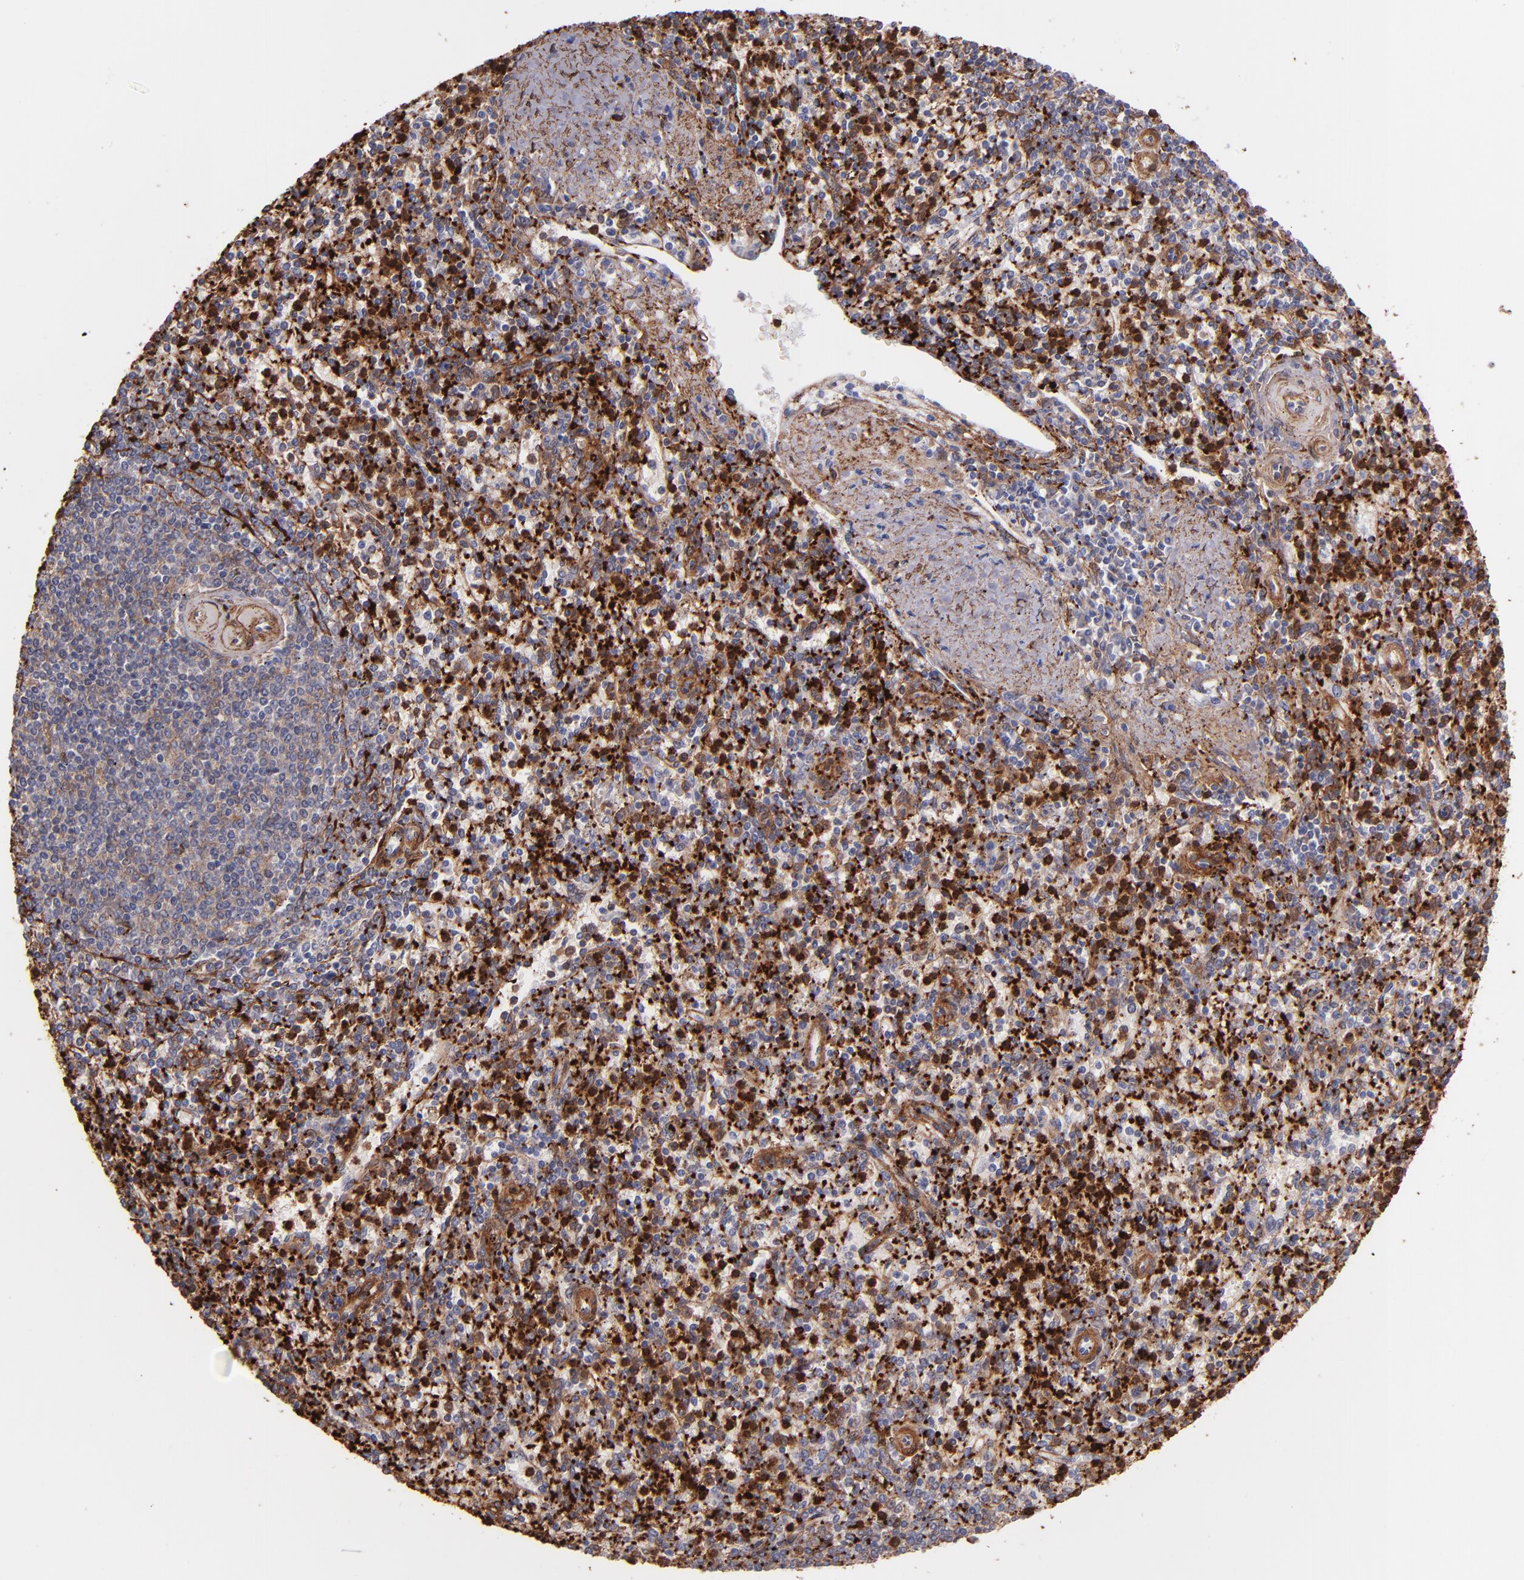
{"staining": {"intensity": "moderate", "quantity": "25%-75%", "location": "cytoplasmic/membranous"}, "tissue": "spleen", "cell_type": "Cells in red pulp", "image_type": "normal", "snomed": [{"axis": "morphology", "description": "Normal tissue, NOS"}, {"axis": "topography", "description": "Spleen"}], "caption": "IHC of normal human spleen shows medium levels of moderate cytoplasmic/membranous staining in about 25%-75% of cells in red pulp. The staining is performed using DAB brown chromogen to label protein expression. The nuclei are counter-stained blue using hematoxylin.", "gene": "VCL", "patient": {"sex": "male", "age": 72}}